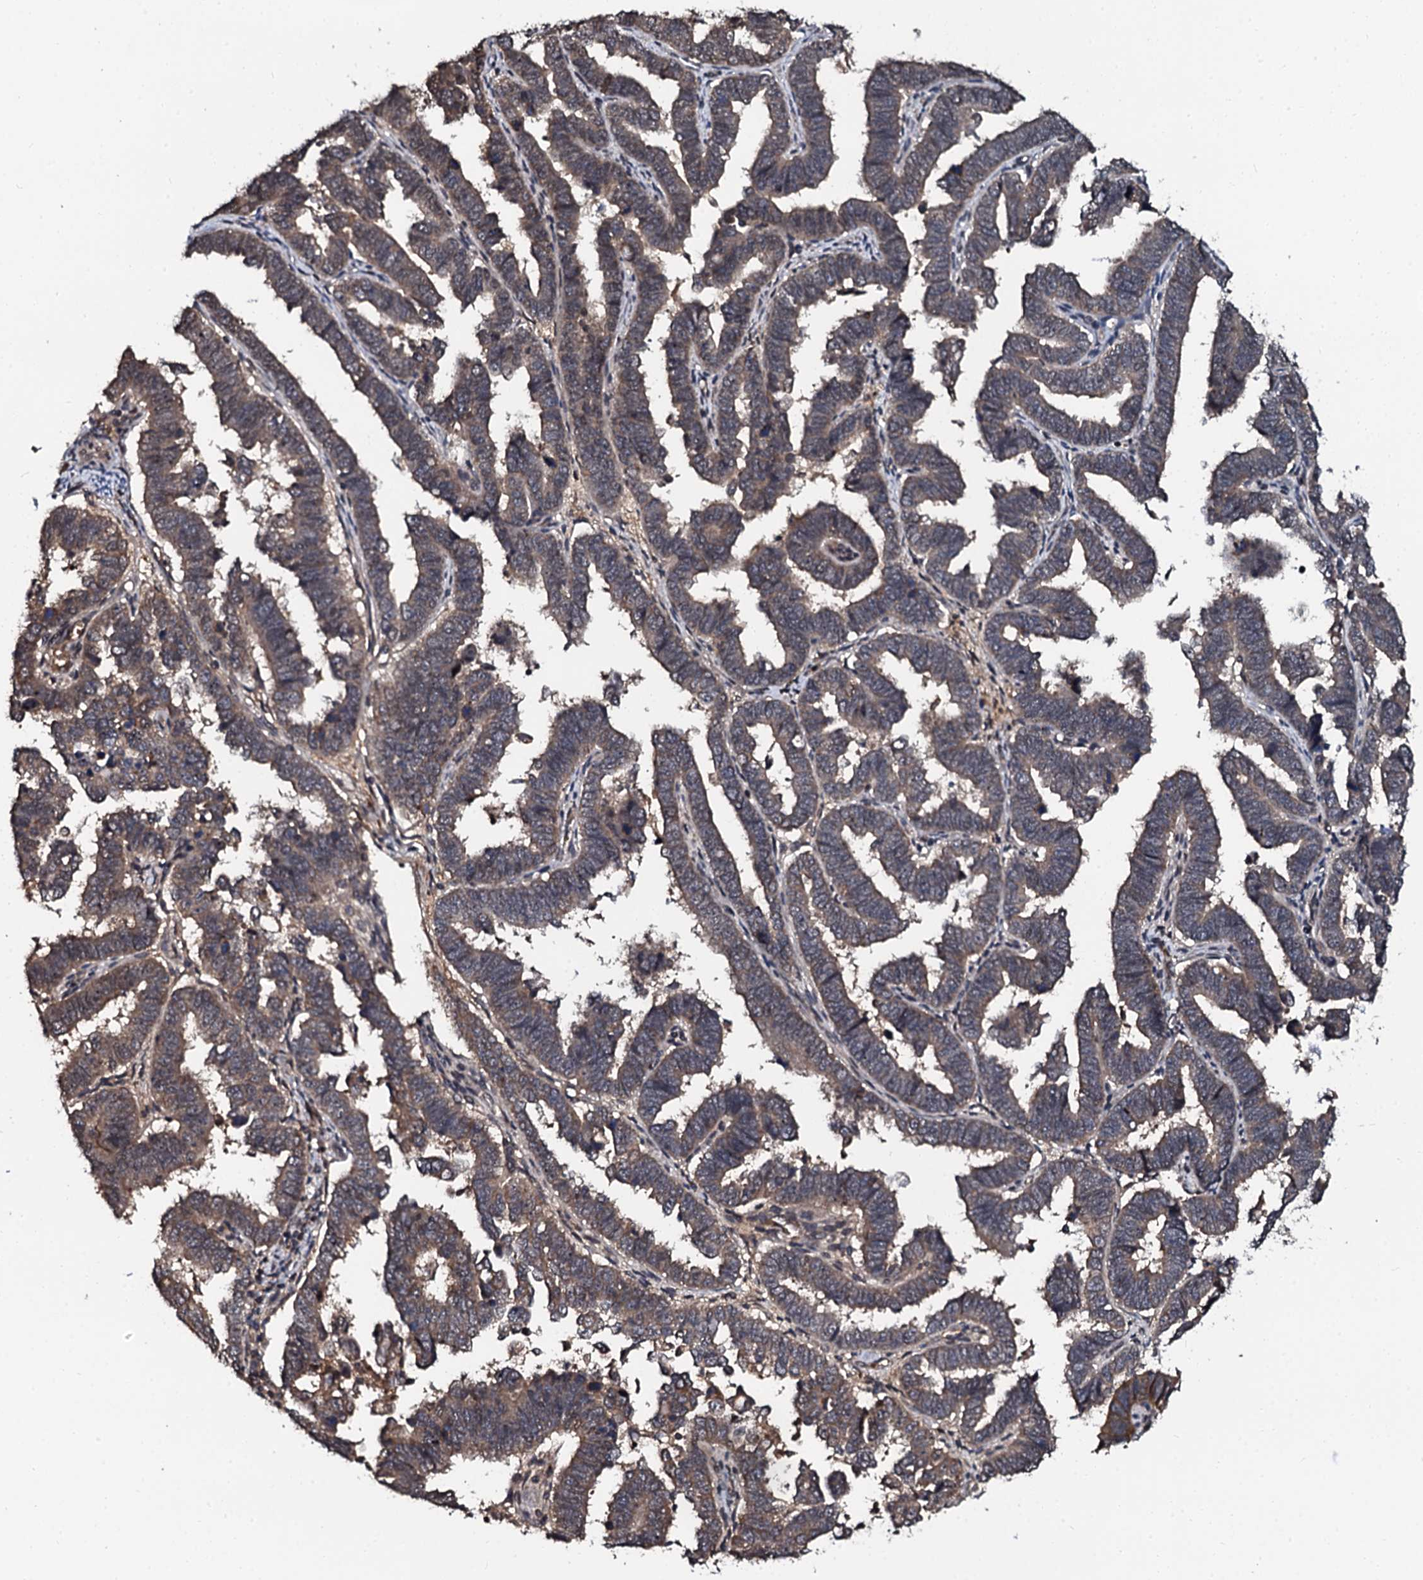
{"staining": {"intensity": "weak", "quantity": "25%-75%", "location": "cytoplasmic/membranous"}, "tissue": "endometrial cancer", "cell_type": "Tumor cells", "image_type": "cancer", "snomed": [{"axis": "morphology", "description": "Adenocarcinoma, NOS"}, {"axis": "topography", "description": "Endometrium"}], "caption": "Weak cytoplasmic/membranous staining is appreciated in approximately 25%-75% of tumor cells in adenocarcinoma (endometrial).", "gene": "N4BP1", "patient": {"sex": "female", "age": 75}}